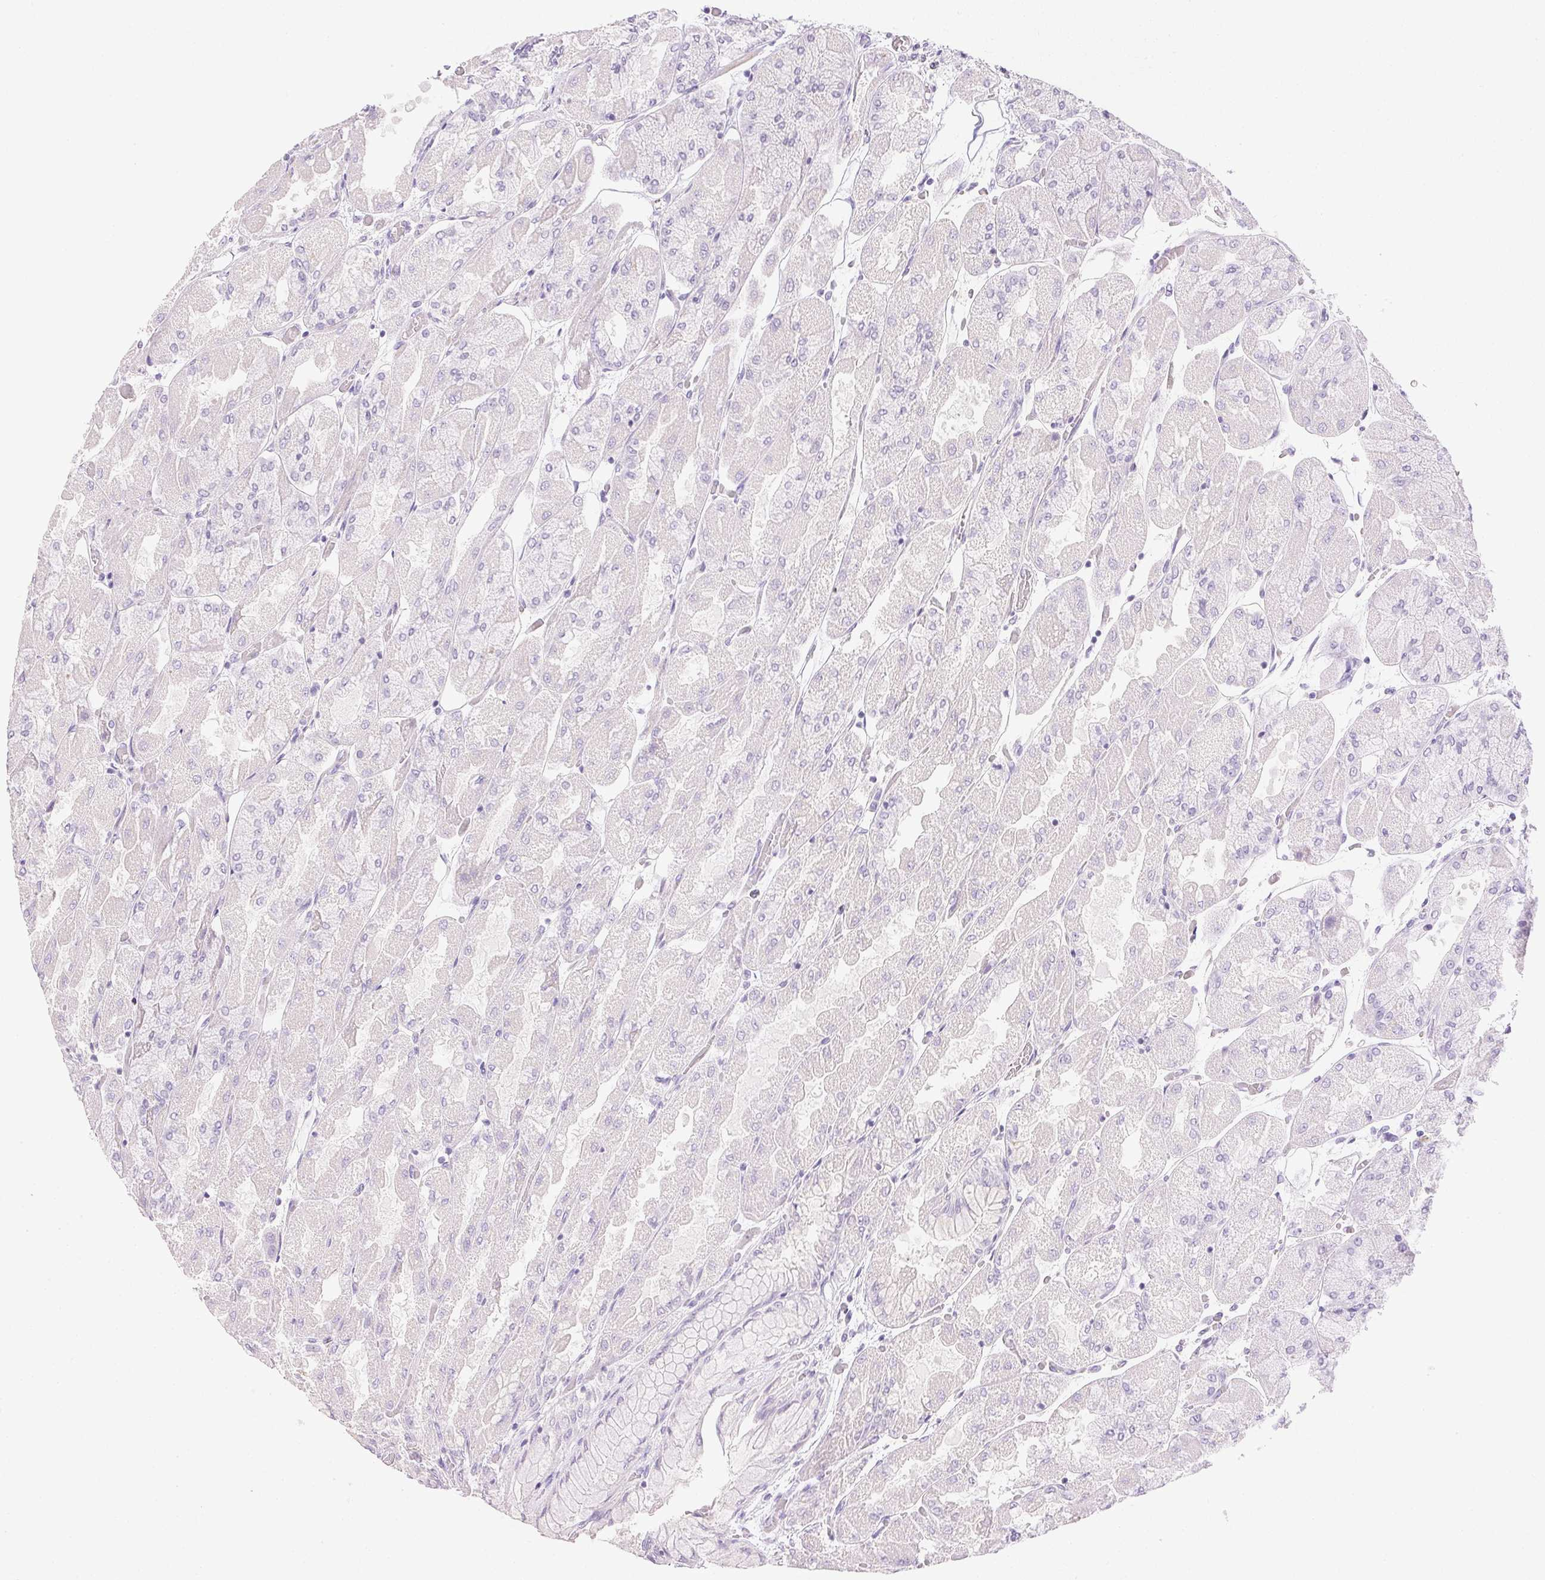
{"staining": {"intensity": "weak", "quantity": "<25%", "location": "cytoplasmic/membranous"}, "tissue": "stomach", "cell_type": "Glandular cells", "image_type": "normal", "snomed": [{"axis": "morphology", "description": "Normal tissue, NOS"}, {"axis": "topography", "description": "Stomach"}], "caption": "Stomach was stained to show a protein in brown. There is no significant expression in glandular cells. The staining is performed using DAB brown chromogen with nuclei counter-stained in using hematoxylin.", "gene": "CTRL", "patient": {"sex": "female", "age": 61}}